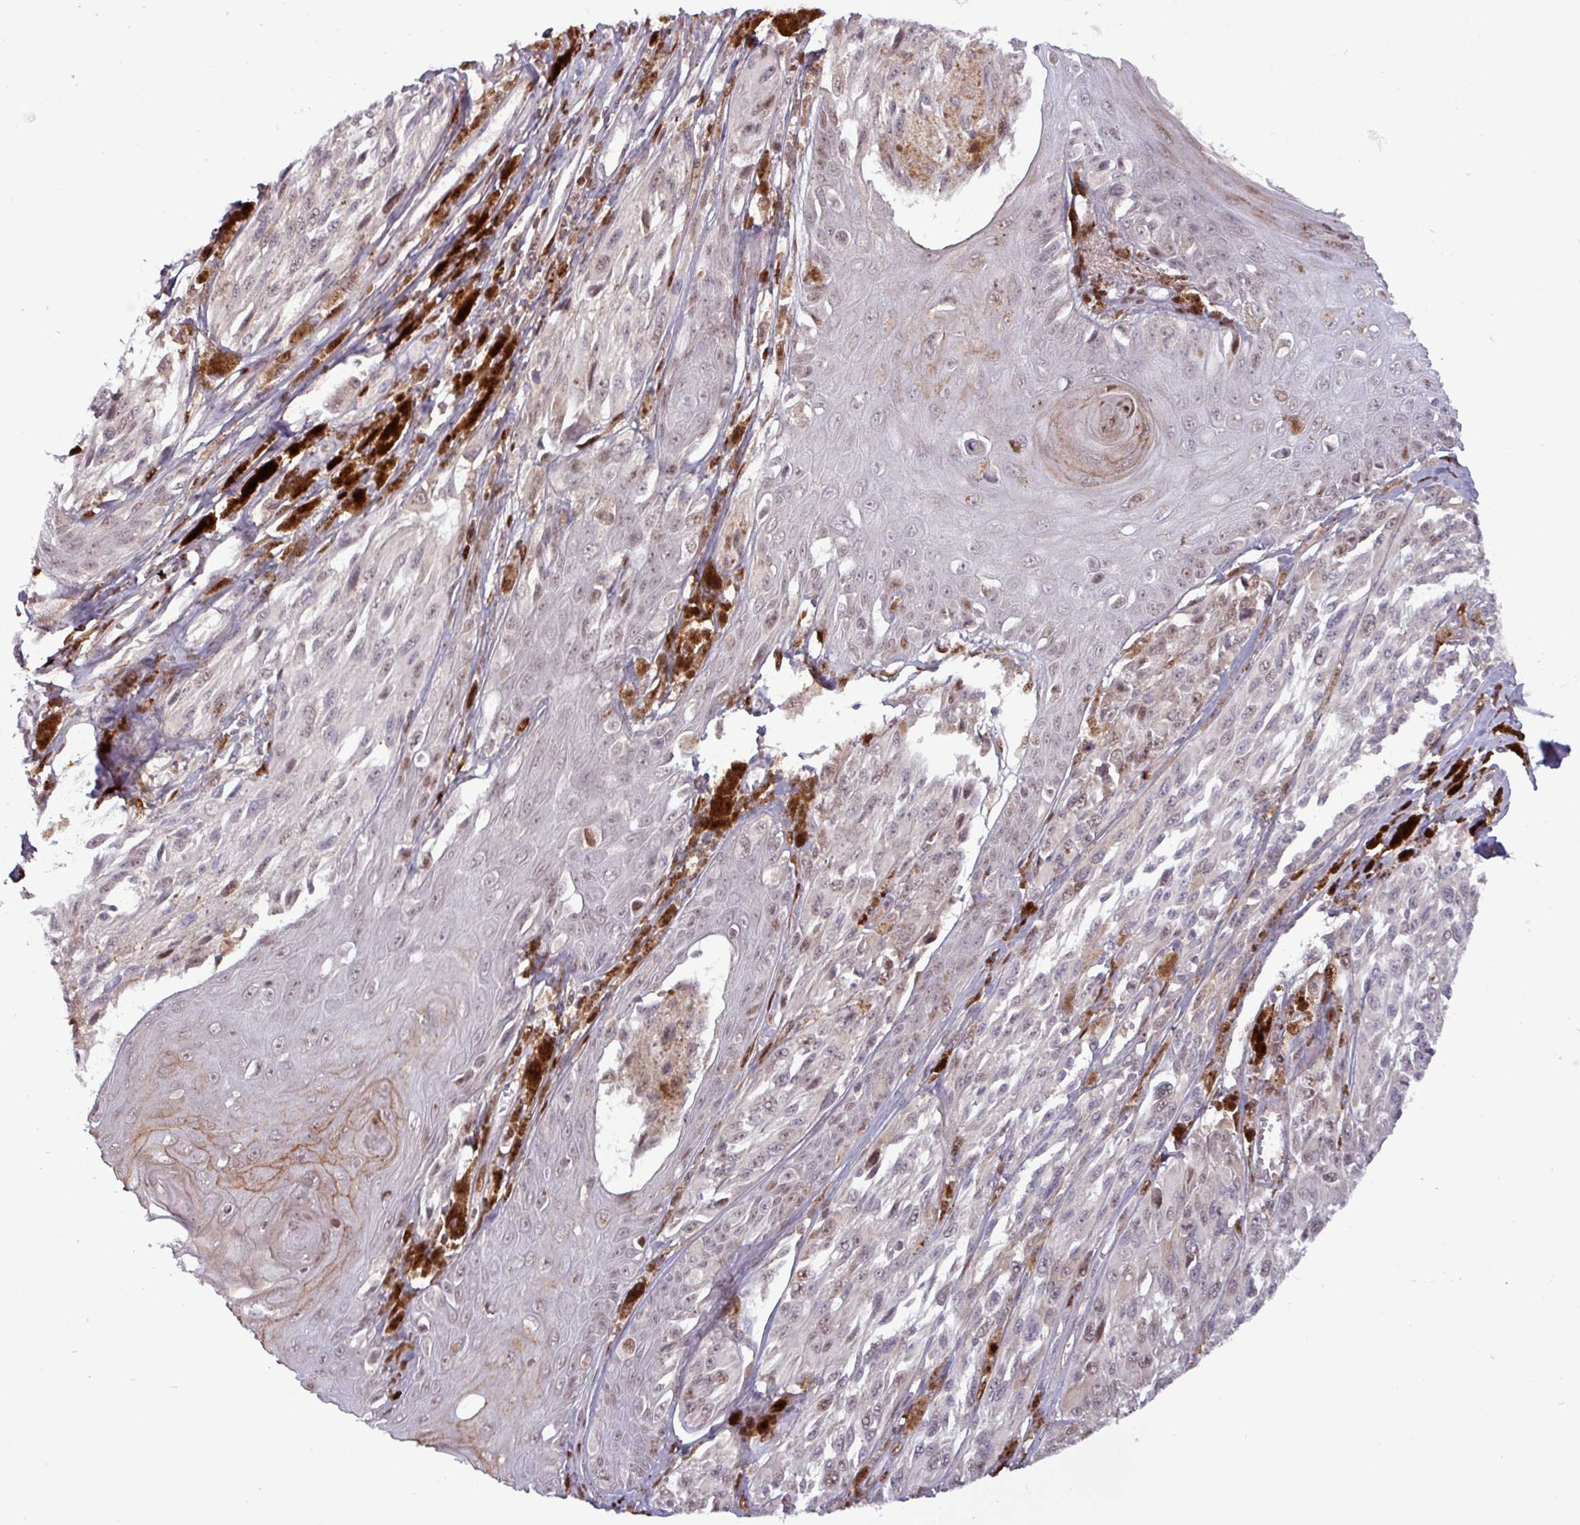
{"staining": {"intensity": "moderate", "quantity": "<25%", "location": "nuclear"}, "tissue": "melanoma", "cell_type": "Tumor cells", "image_type": "cancer", "snomed": [{"axis": "morphology", "description": "Malignant melanoma, NOS"}, {"axis": "topography", "description": "Skin"}], "caption": "A photomicrograph showing moderate nuclear positivity in approximately <25% of tumor cells in melanoma, as visualized by brown immunohistochemical staining.", "gene": "PRRX1", "patient": {"sex": "male", "age": 94}}